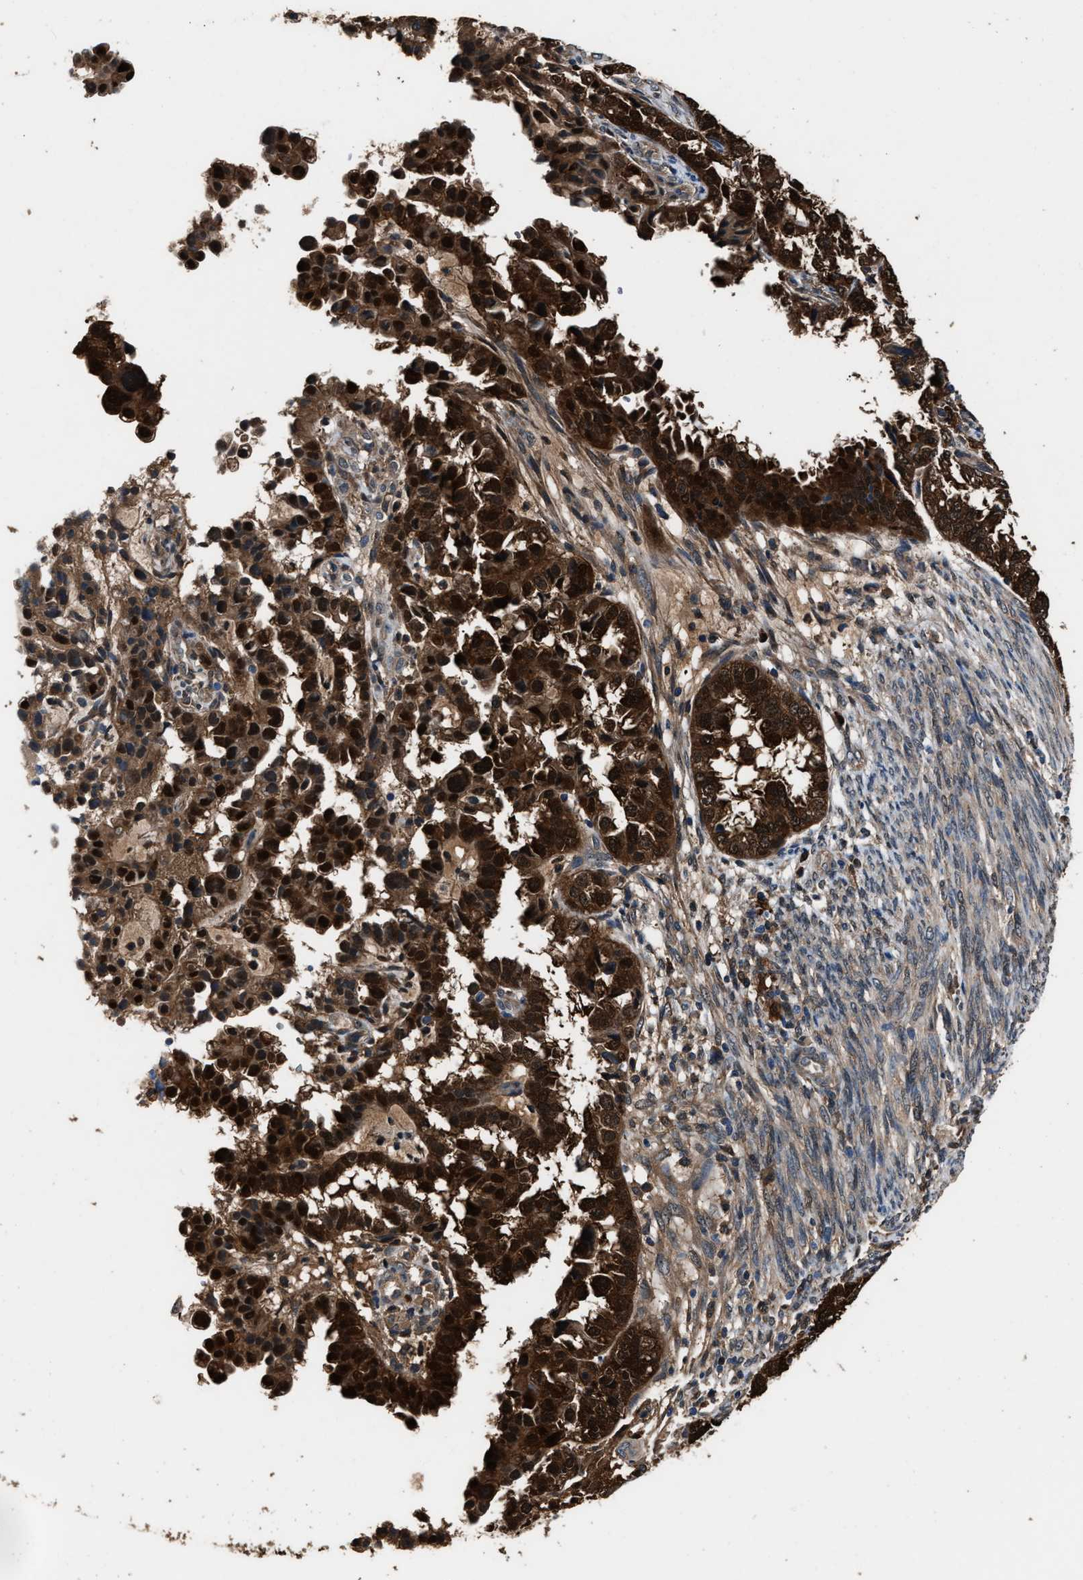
{"staining": {"intensity": "strong", "quantity": ">75%", "location": "cytoplasmic/membranous,nuclear"}, "tissue": "endometrial cancer", "cell_type": "Tumor cells", "image_type": "cancer", "snomed": [{"axis": "morphology", "description": "Adenocarcinoma, NOS"}, {"axis": "topography", "description": "Endometrium"}], "caption": "Immunohistochemical staining of human endometrial cancer (adenocarcinoma) reveals high levels of strong cytoplasmic/membranous and nuclear positivity in approximately >75% of tumor cells.", "gene": "GSTP1", "patient": {"sex": "female", "age": 85}}